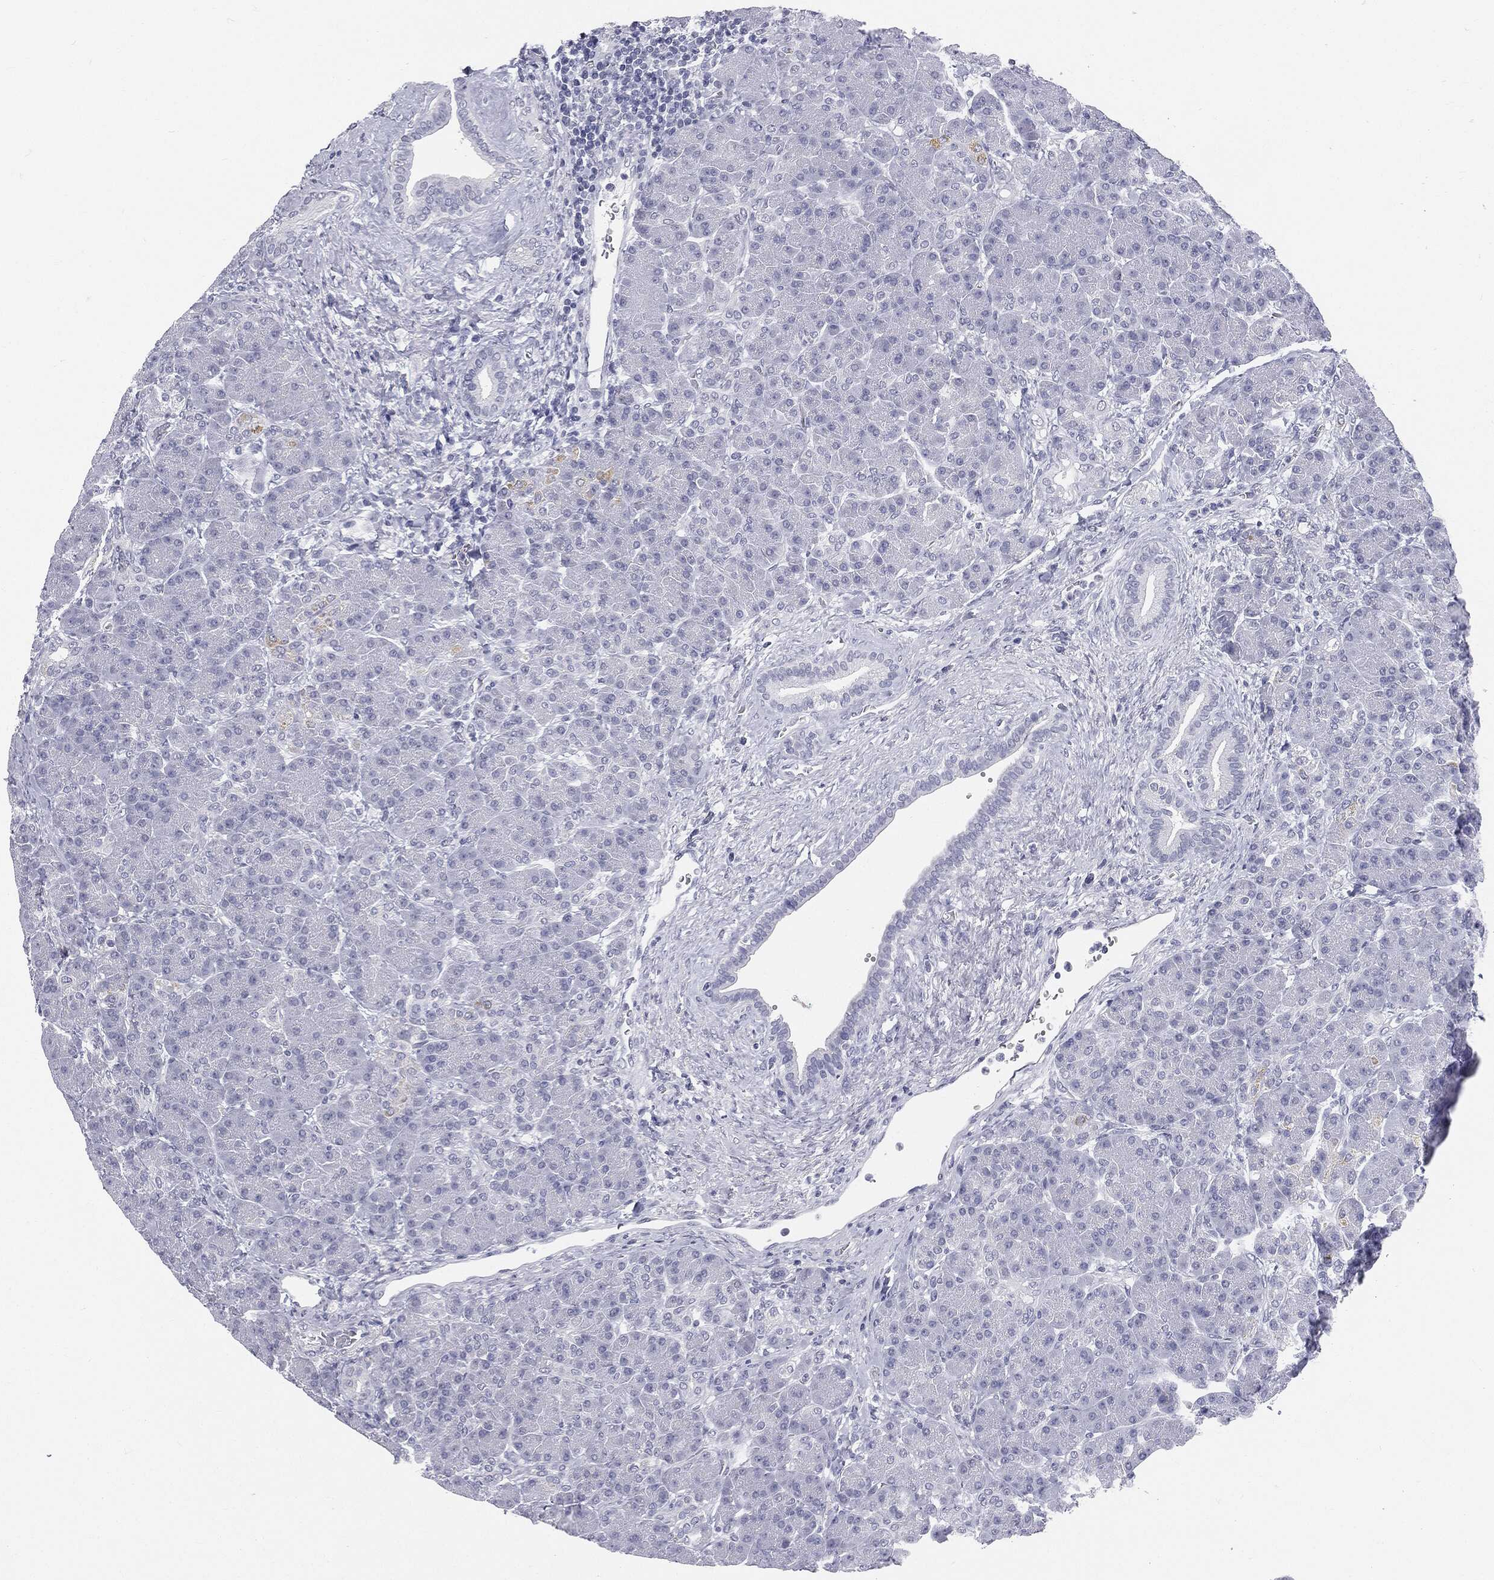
{"staining": {"intensity": "negative", "quantity": "none", "location": "none"}, "tissue": "pancreas", "cell_type": "Exocrine glandular cells", "image_type": "normal", "snomed": [{"axis": "morphology", "description": "Normal tissue, NOS"}, {"axis": "topography", "description": "Pancreas"}], "caption": "A photomicrograph of pancreas stained for a protein displays no brown staining in exocrine glandular cells. (Brightfield microscopy of DAB (3,3'-diaminobenzidine) immunohistochemistry (IHC) at high magnification).", "gene": "MLLT10", "patient": {"sex": "female", "age": 63}}